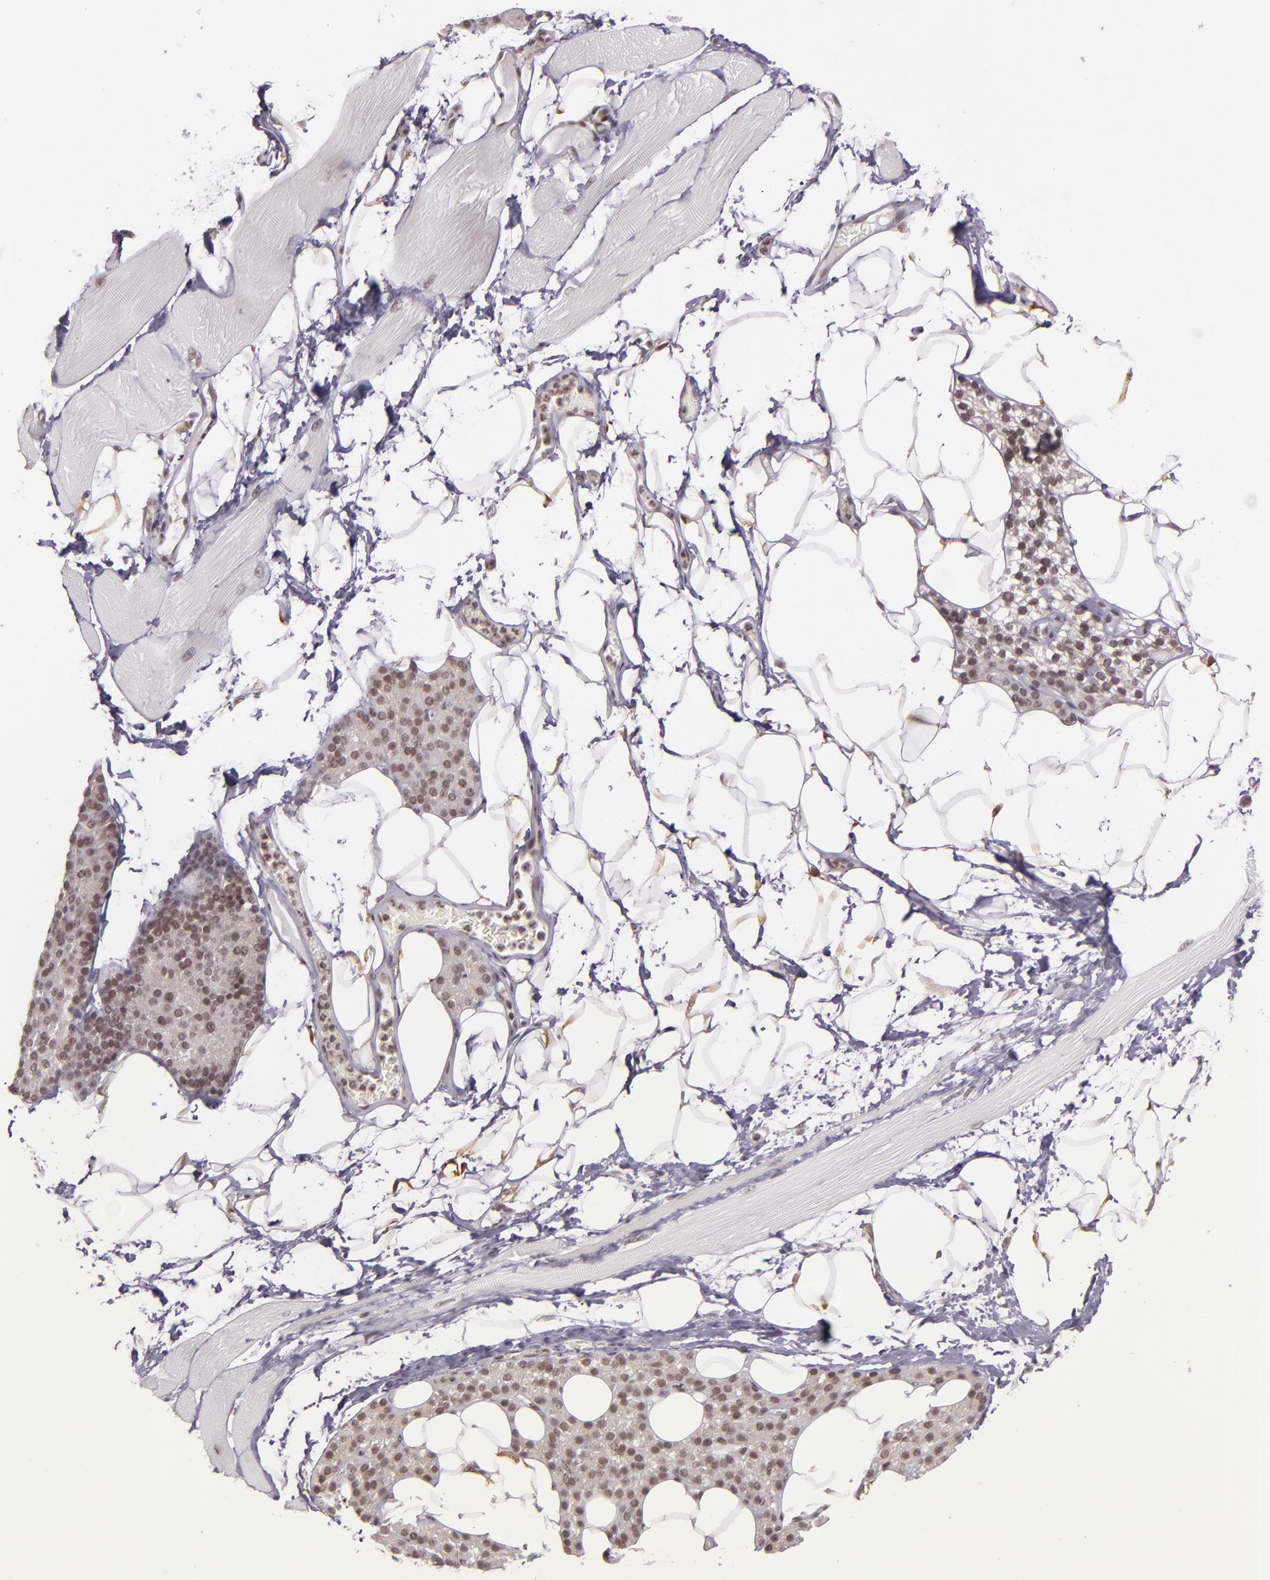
{"staining": {"intensity": "weak", "quantity": ">75%", "location": "nuclear"}, "tissue": "skeletal muscle", "cell_type": "Myocytes", "image_type": "normal", "snomed": [{"axis": "morphology", "description": "Normal tissue, NOS"}, {"axis": "topography", "description": "Skeletal muscle"}, {"axis": "topography", "description": "Parathyroid gland"}], "caption": "Human skeletal muscle stained with a brown dye exhibits weak nuclear positive staining in about >75% of myocytes.", "gene": "ZFX", "patient": {"sex": "female", "age": 37}}